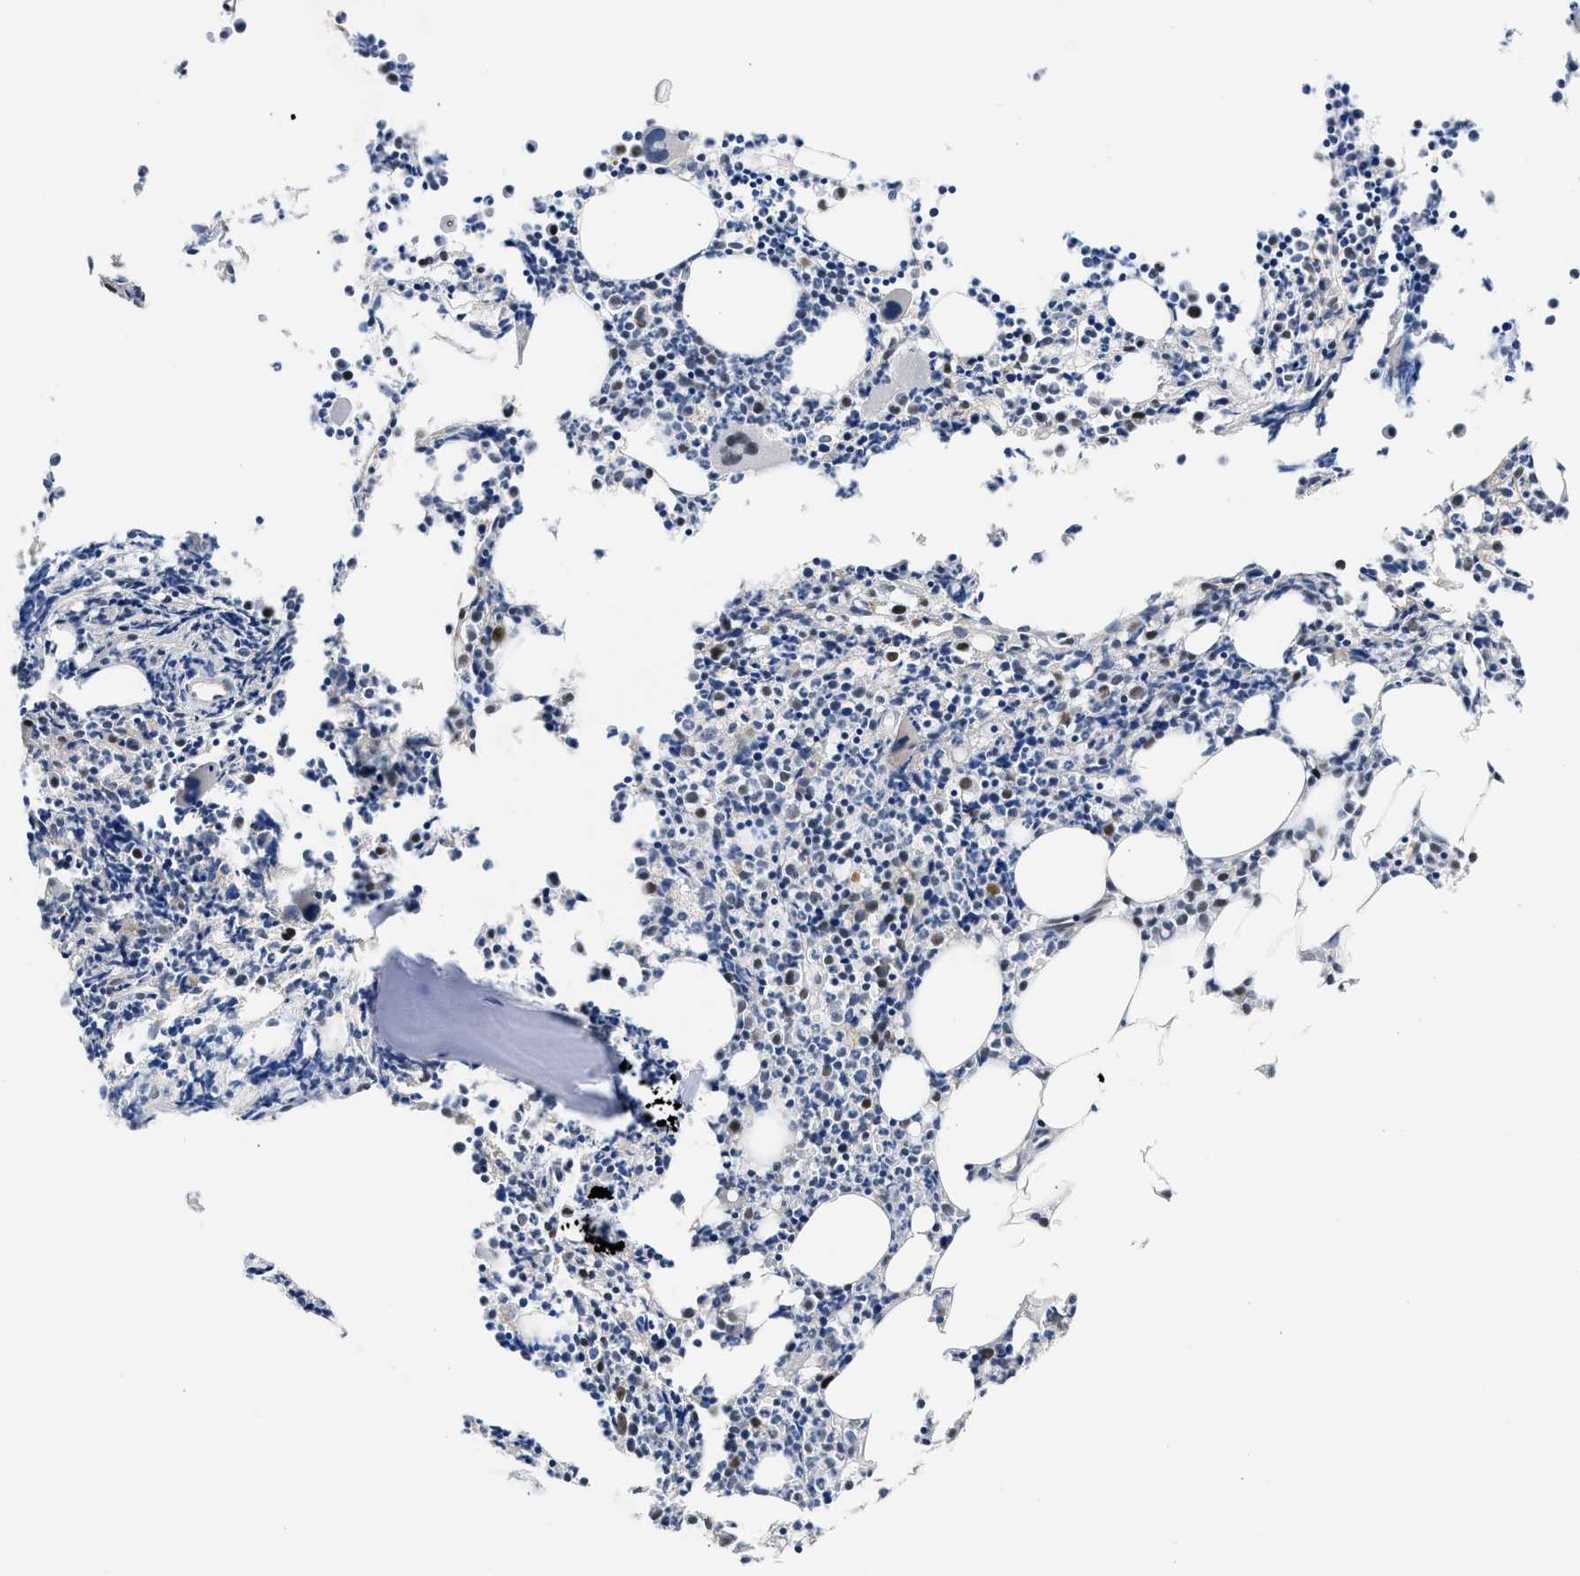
{"staining": {"intensity": "strong", "quantity": "25%-75%", "location": "nuclear"}, "tissue": "bone marrow", "cell_type": "Hematopoietic cells", "image_type": "normal", "snomed": [{"axis": "morphology", "description": "Normal tissue, NOS"}, {"axis": "morphology", "description": "Inflammation, NOS"}, {"axis": "topography", "description": "Bone marrow"}], "caption": "This is a micrograph of immunohistochemistry (IHC) staining of benign bone marrow, which shows strong expression in the nuclear of hematopoietic cells.", "gene": "XPO5", "patient": {"sex": "female", "age": 53}}